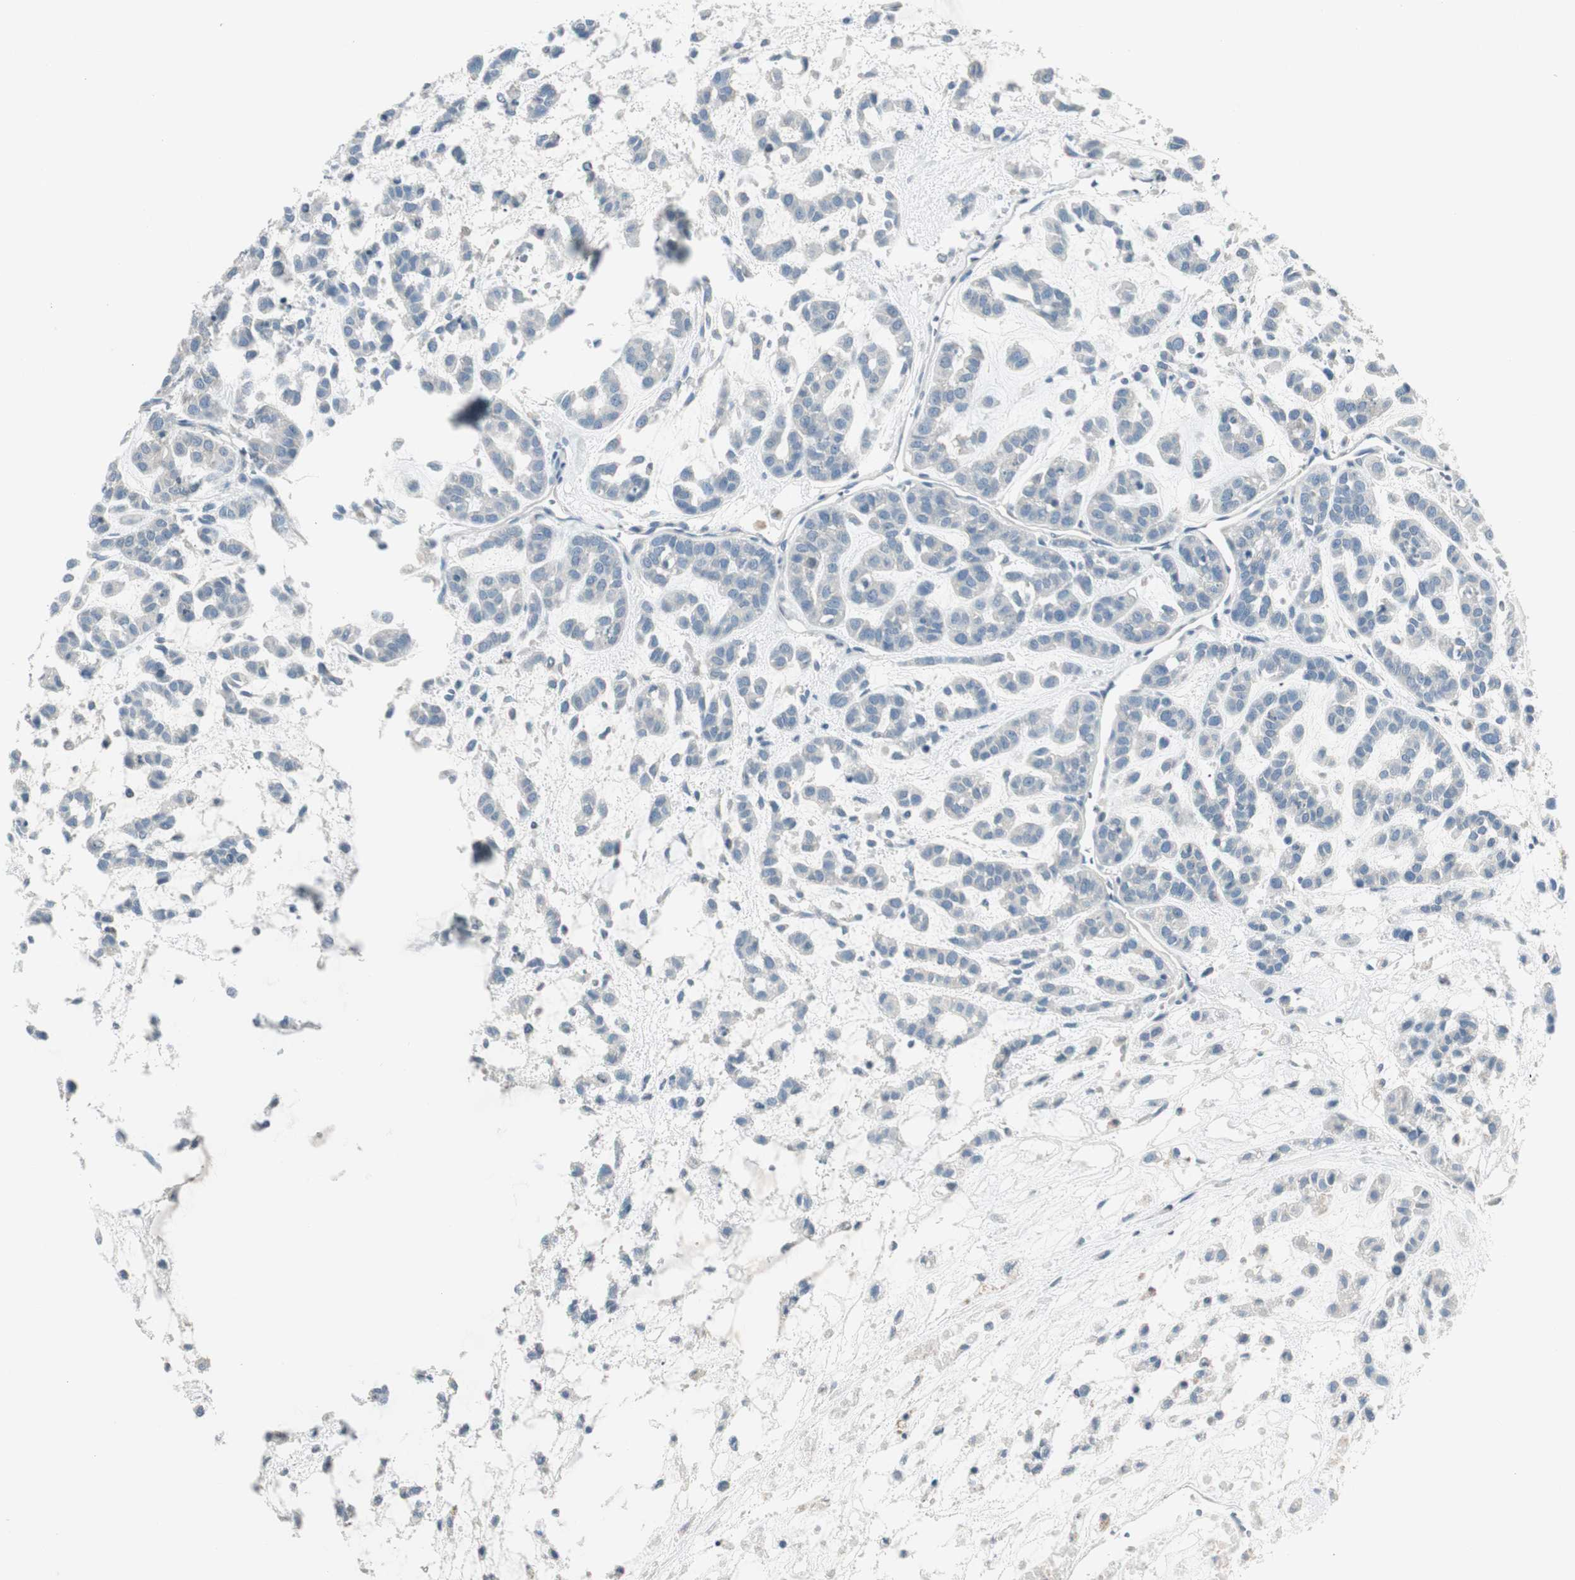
{"staining": {"intensity": "negative", "quantity": "none", "location": "none"}, "tissue": "head and neck cancer", "cell_type": "Tumor cells", "image_type": "cancer", "snomed": [{"axis": "morphology", "description": "Adenocarcinoma, NOS"}, {"axis": "morphology", "description": "Adenoma, NOS"}, {"axis": "topography", "description": "Head-Neck"}], "caption": "A histopathology image of human head and neck adenocarcinoma is negative for staining in tumor cells.", "gene": "EVA1A", "patient": {"sex": "female", "age": 55}}